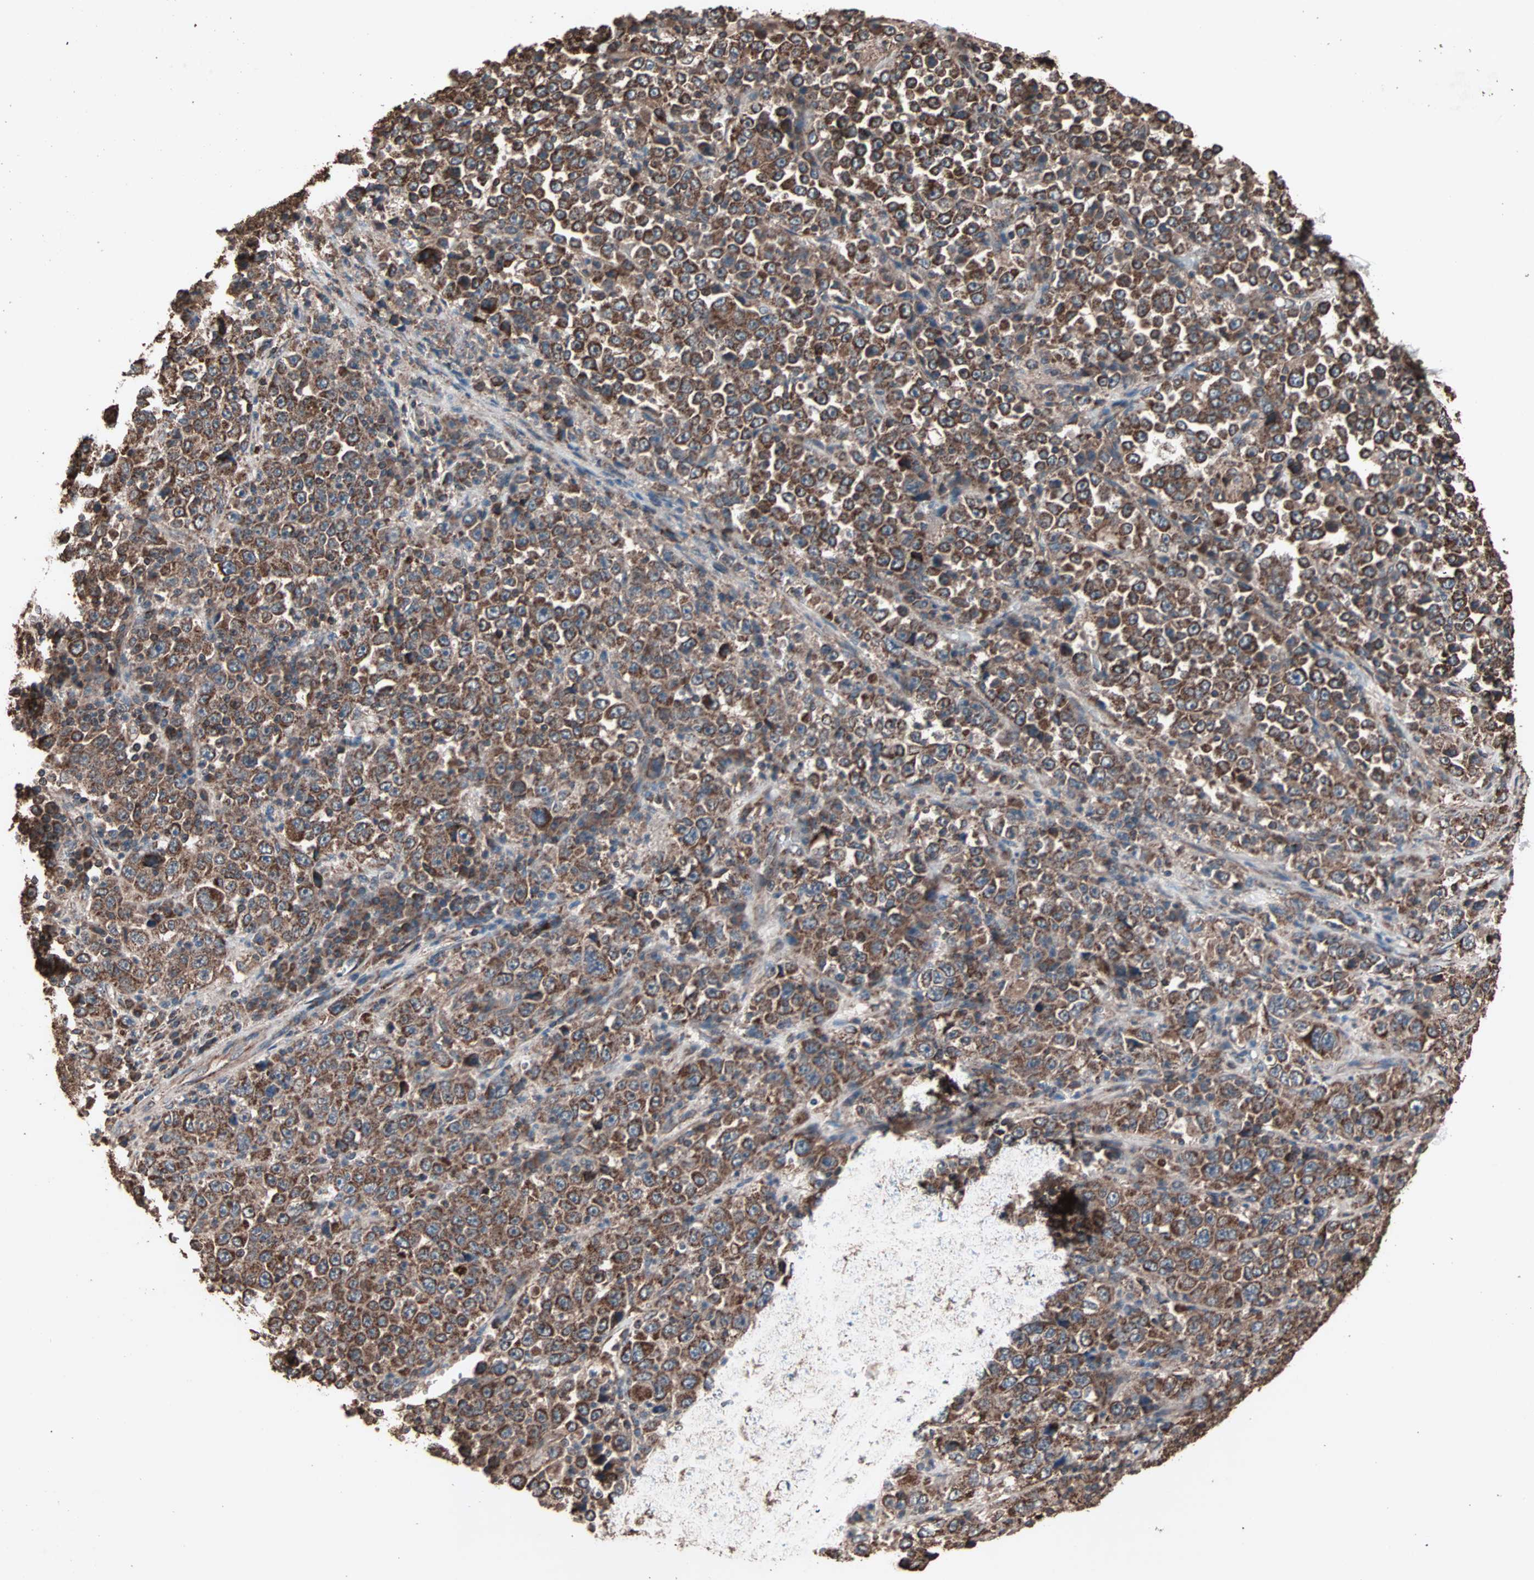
{"staining": {"intensity": "strong", "quantity": ">75%", "location": "cytoplasmic/membranous"}, "tissue": "stomach cancer", "cell_type": "Tumor cells", "image_type": "cancer", "snomed": [{"axis": "morphology", "description": "Normal tissue, NOS"}, {"axis": "morphology", "description": "Adenocarcinoma, NOS"}, {"axis": "topography", "description": "Stomach, upper"}, {"axis": "topography", "description": "Stomach"}], "caption": "Immunohistochemical staining of stomach cancer shows high levels of strong cytoplasmic/membranous staining in about >75% of tumor cells.", "gene": "MRPL2", "patient": {"sex": "male", "age": 59}}